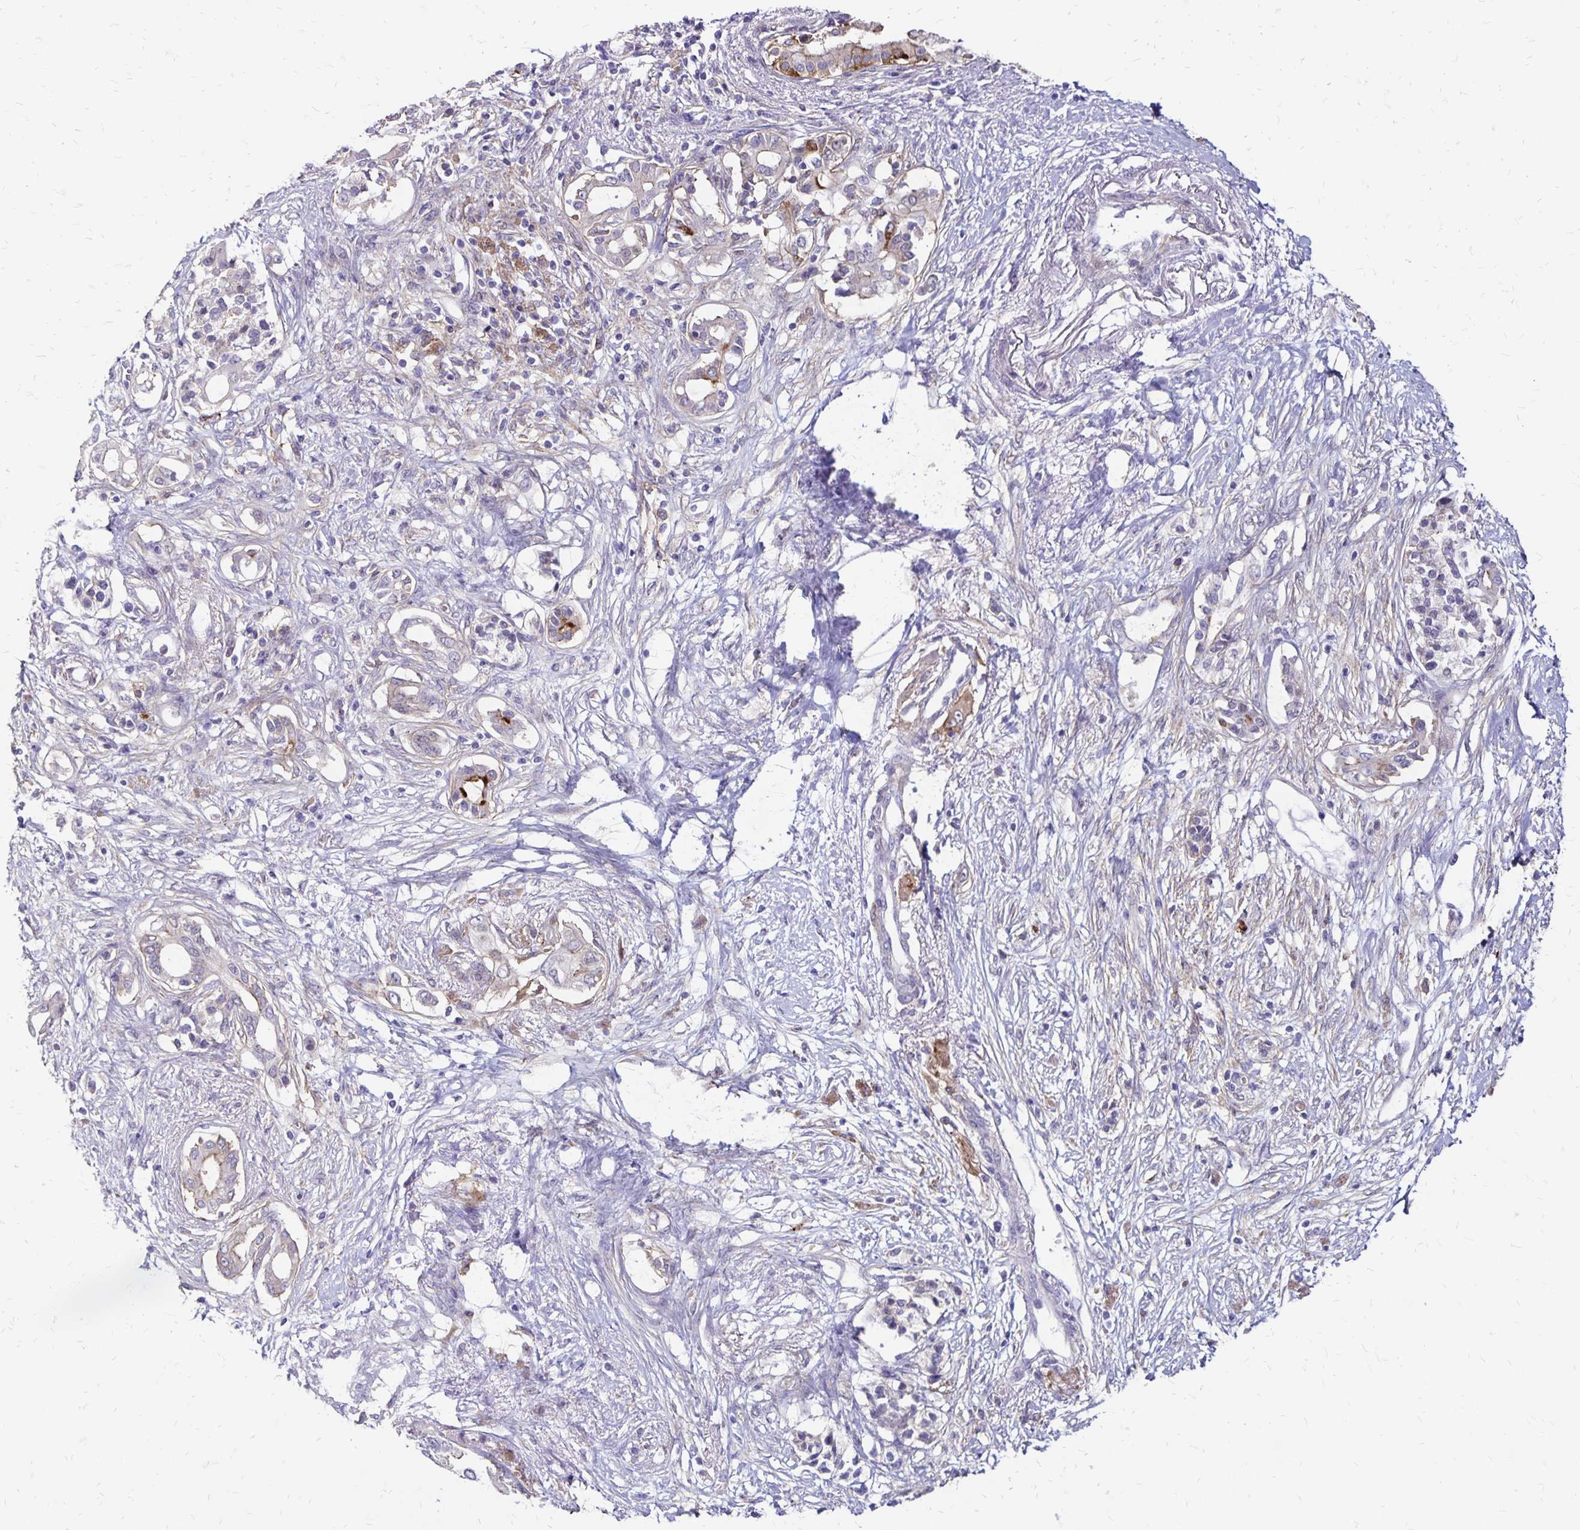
{"staining": {"intensity": "moderate", "quantity": "<25%", "location": "cytoplasmic/membranous"}, "tissue": "pancreatic cancer", "cell_type": "Tumor cells", "image_type": "cancer", "snomed": [{"axis": "morphology", "description": "Adenocarcinoma, NOS"}, {"axis": "topography", "description": "Pancreas"}], "caption": "An image of pancreatic cancer stained for a protein shows moderate cytoplasmic/membranous brown staining in tumor cells.", "gene": "TNS3", "patient": {"sex": "female", "age": 63}}